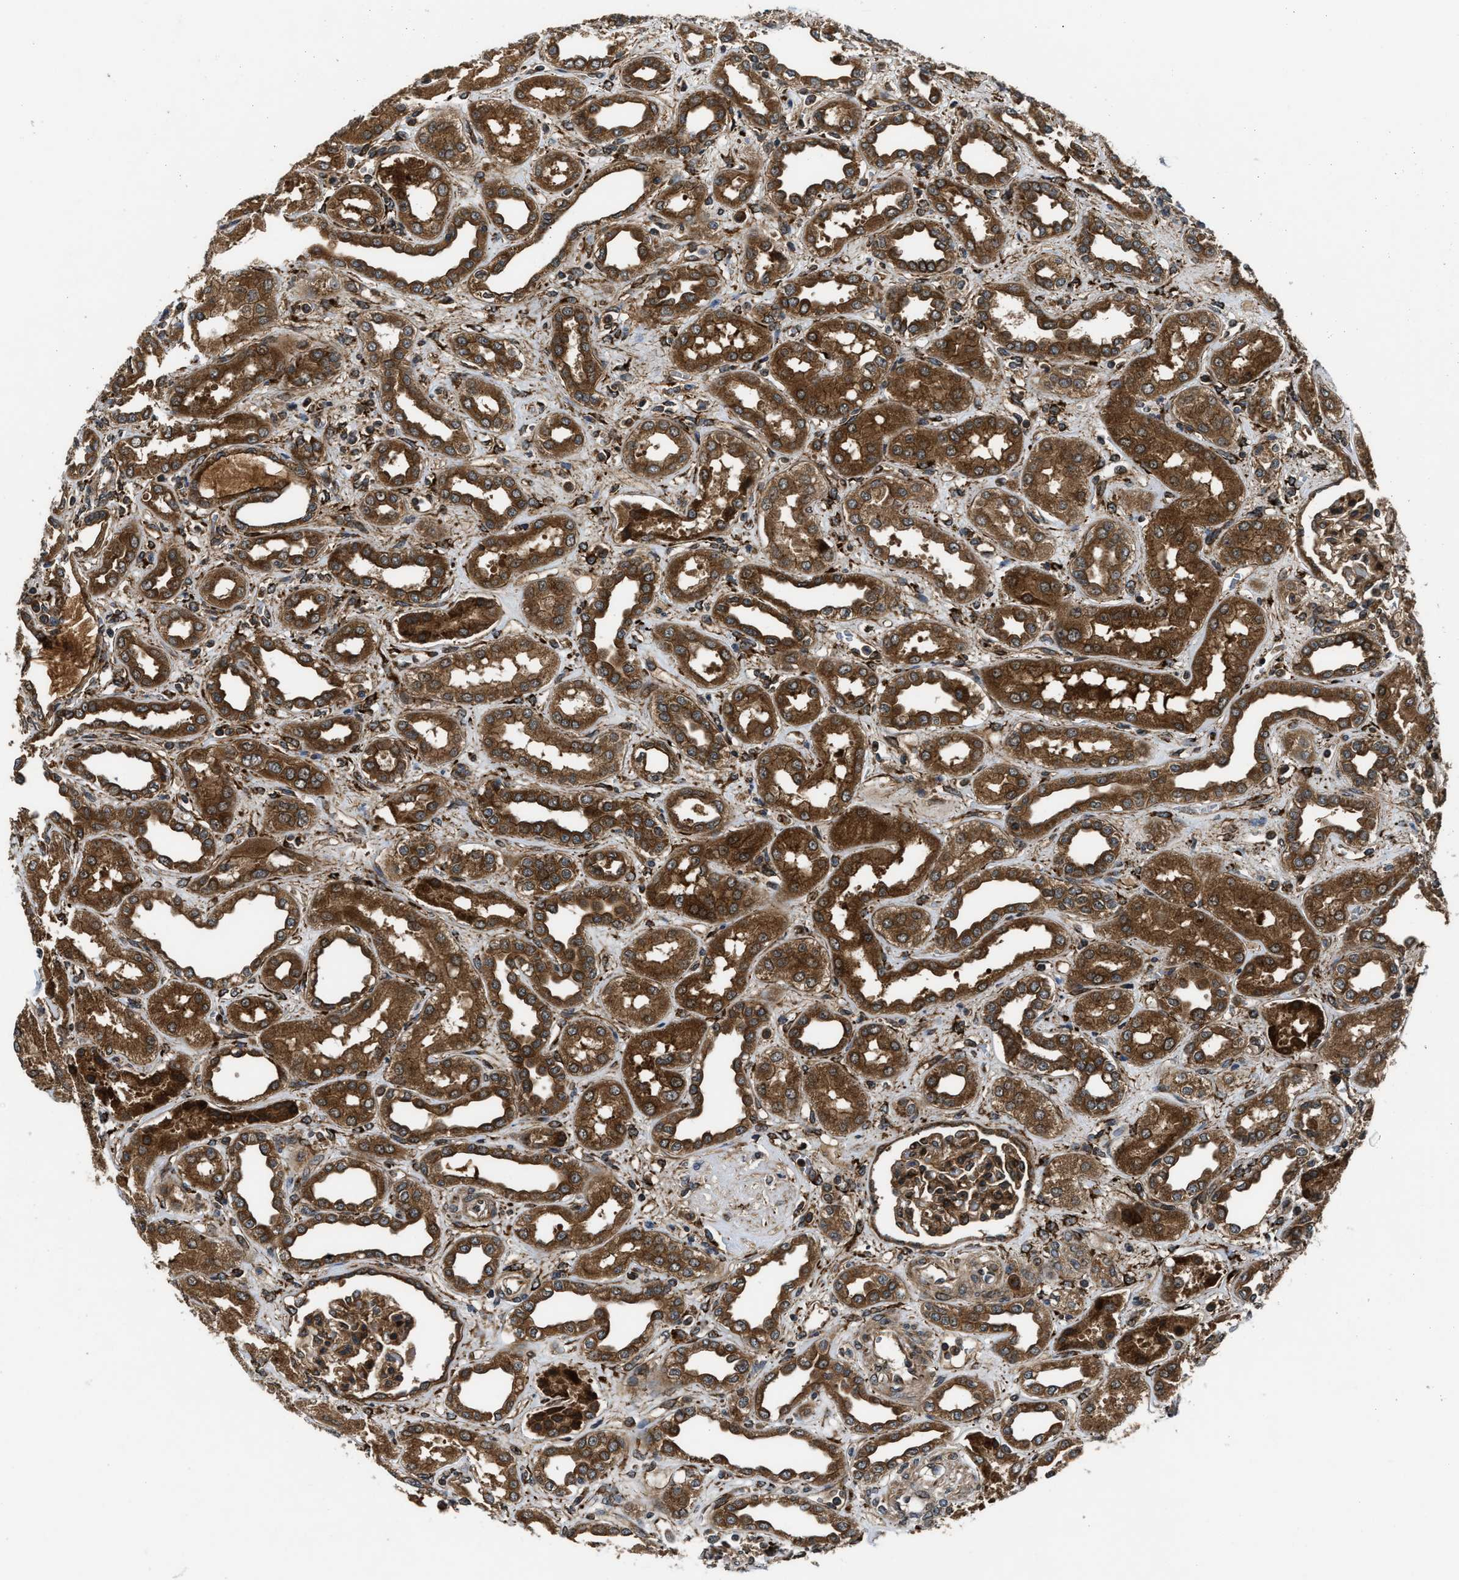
{"staining": {"intensity": "moderate", "quantity": ">75%", "location": "cytoplasmic/membranous"}, "tissue": "kidney", "cell_type": "Cells in glomeruli", "image_type": "normal", "snomed": [{"axis": "morphology", "description": "Normal tissue, NOS"}, {"axis": "topography", "description": "Kidney"}], "caption": "Kidney stained with a brown dye demonstrates moderate cytoplasmic/membranous positive expression in approximately >75% of cells in glomeruli.", "gene": "PNPLA8", "patient": {"sex": "male", "age": 59}}